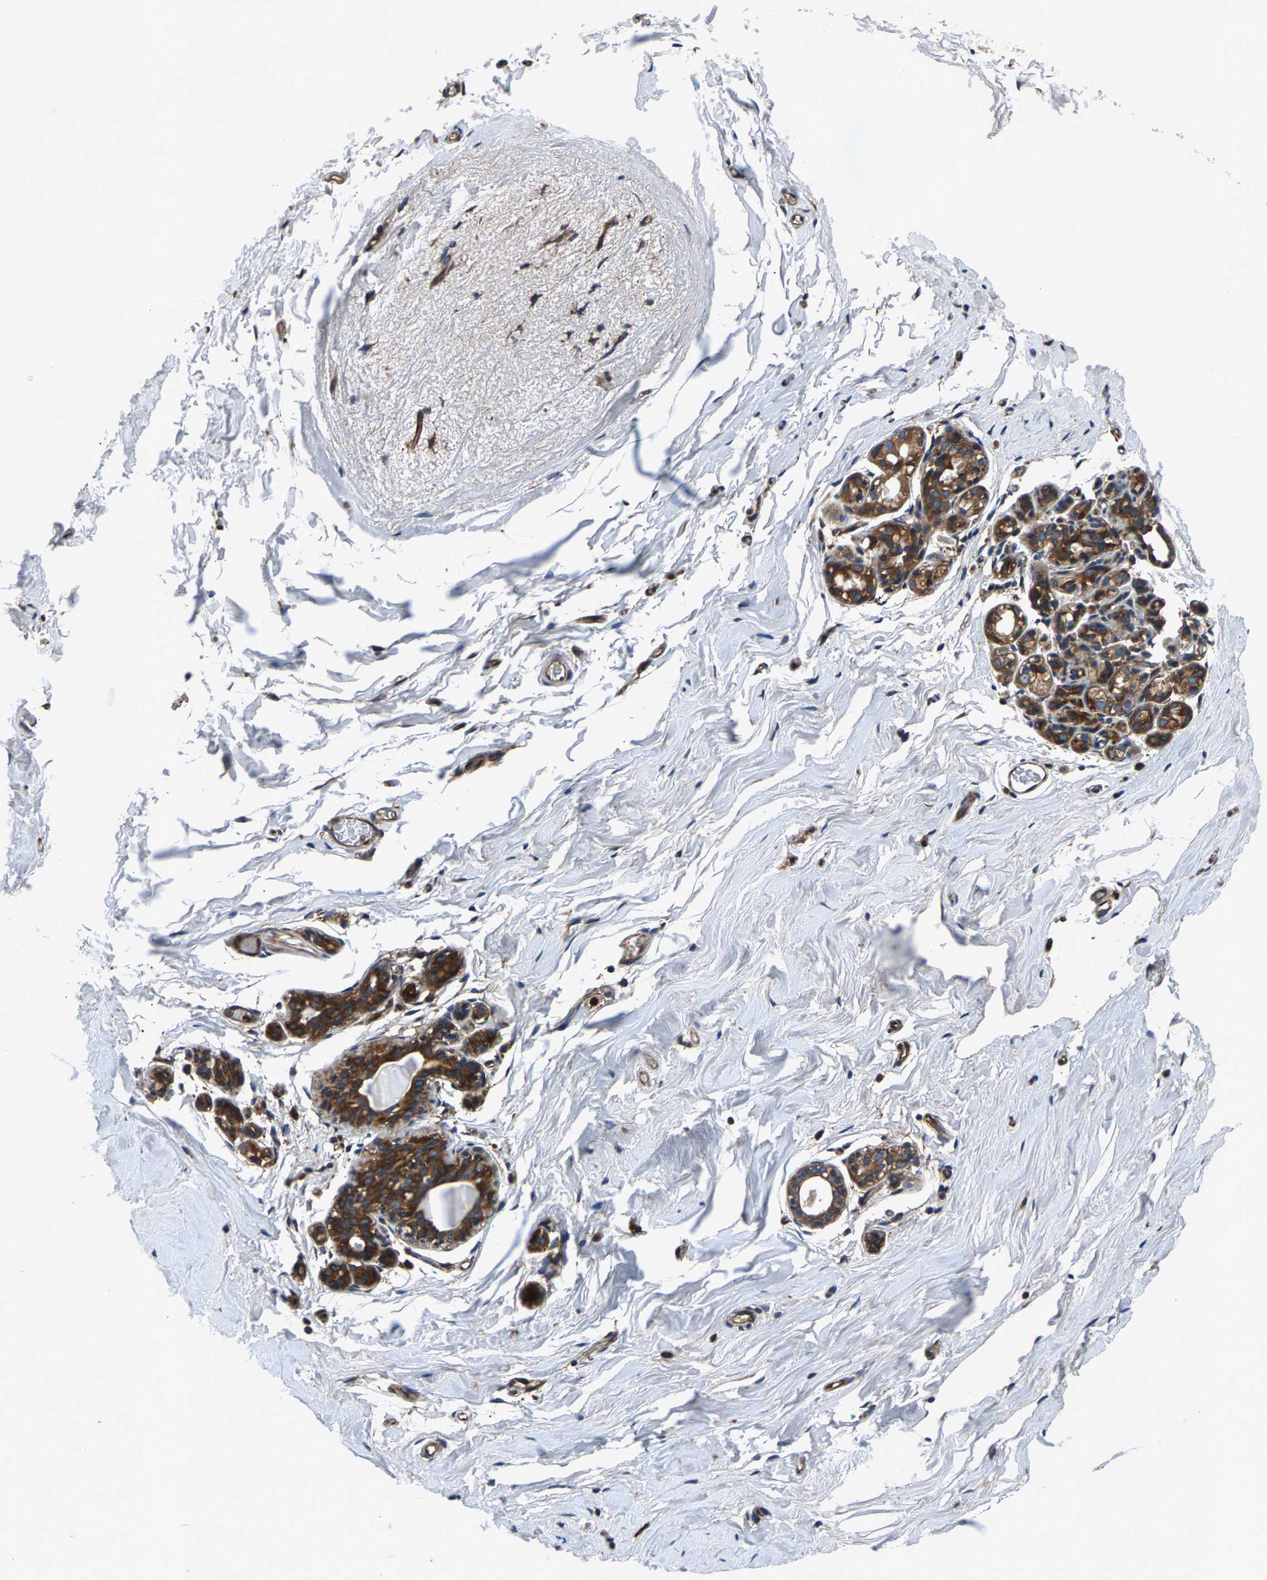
{"staining": {"intensity": "negative", "quantity": "none", "location": "none"}, "tissue": "breast", "cell_type": "Adipocytes", "image_type": "normal", "snomed": [{"axis": "morphology", "description": "Normal tissue, NOS"}, {"axis": "topography", "description": "Breast"}], "caption": "DAB immunohistochemical staining of normal breast demonstrates no significant positivity in adipocytes.", "gene": "LPCAT1", "patient": {"sex": "female", "age": 62}}